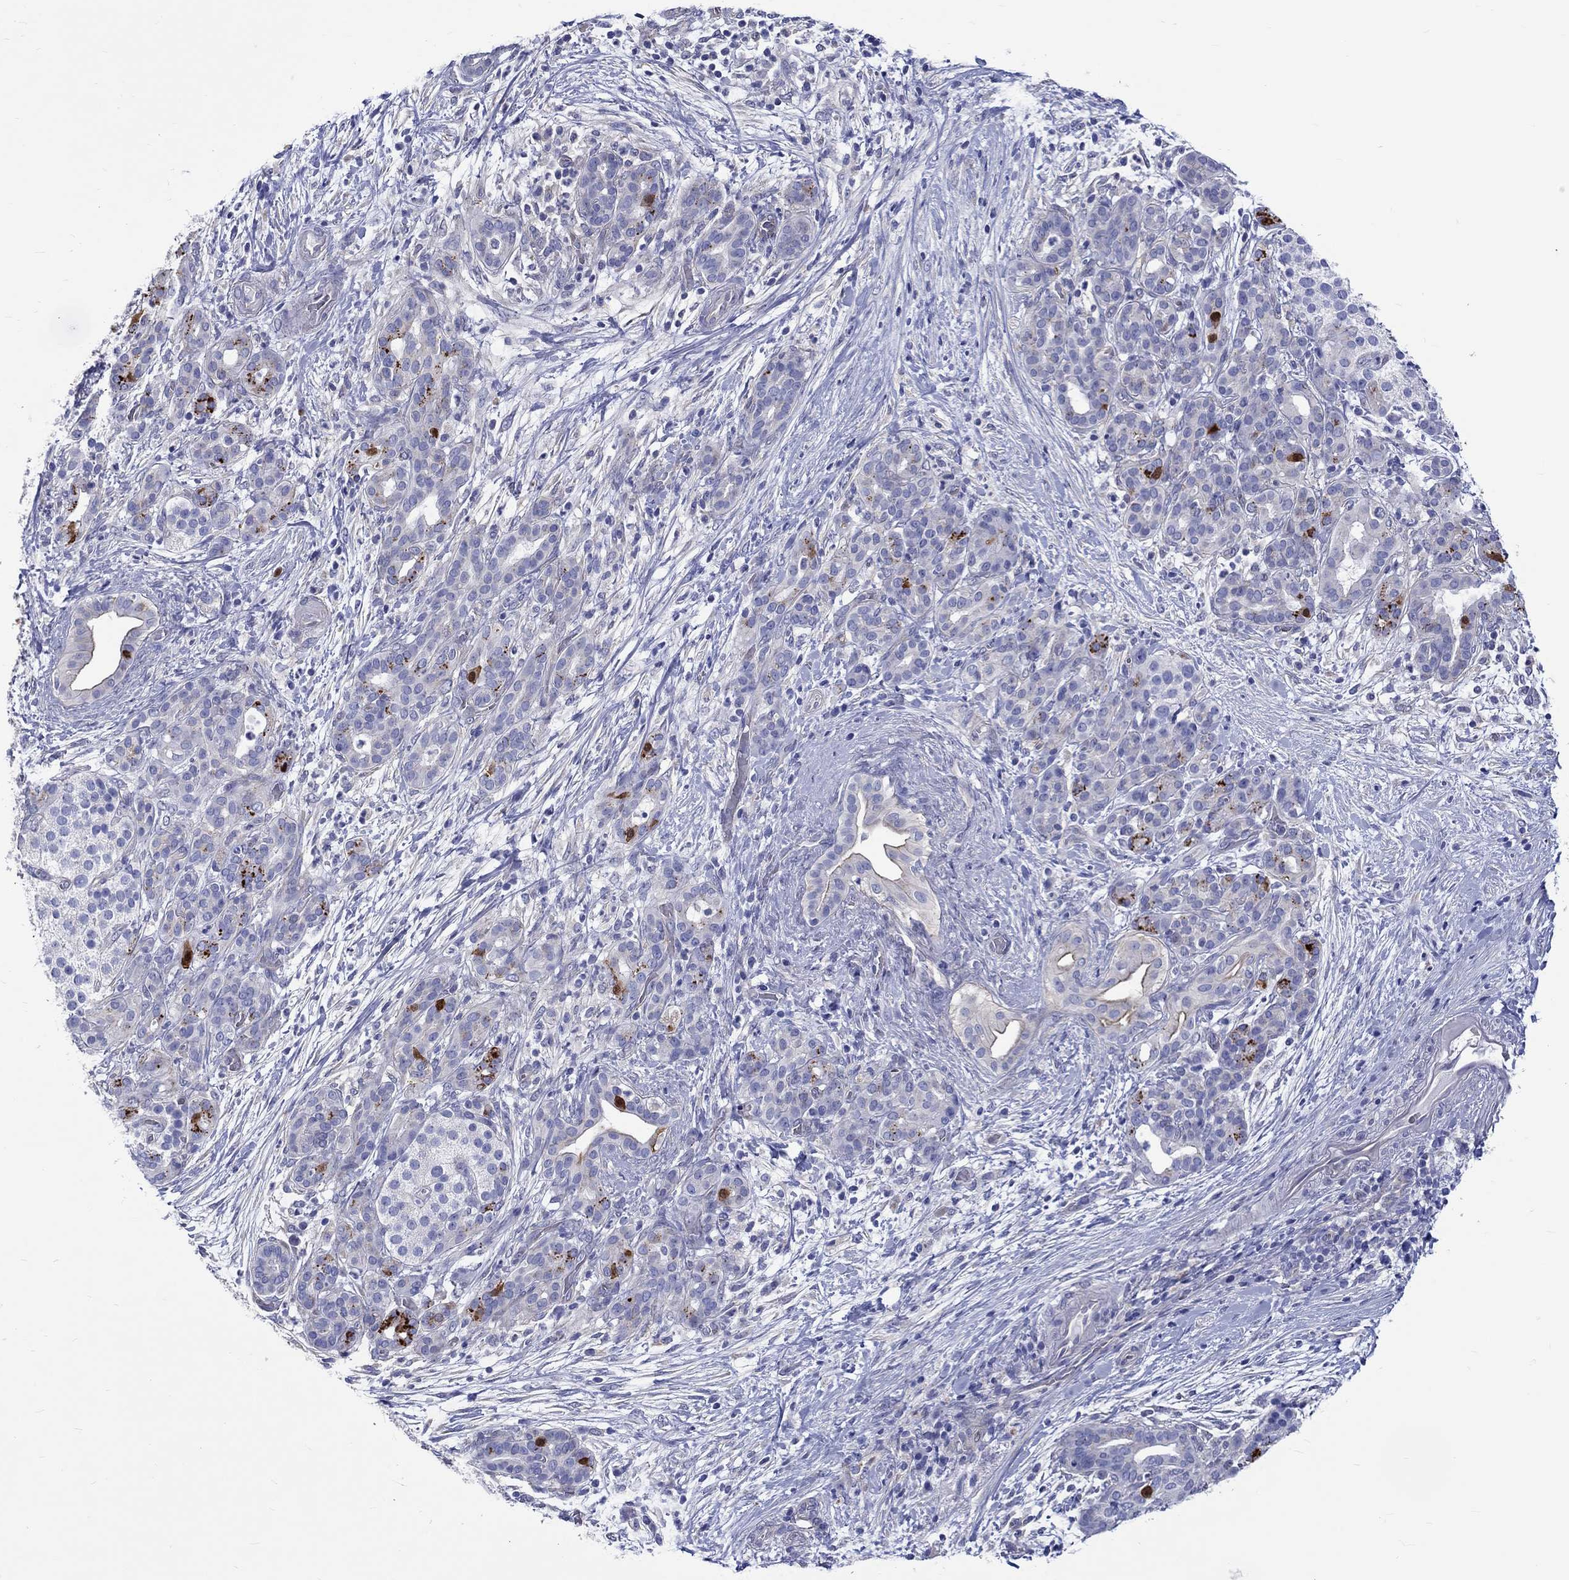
{"staining": {"intensity": "moderate", "quantity": "25%-75%", "location": "cytoplasmic/membranous"}, "tissue": "pancreatic cancer", "cell_type": "Tumor cells", "image_type": "cancer", "snomed": [{"axis": "morphology", "description": "Adenocarcinoma, NOS"}, {"axis": "topography", "description": "Pancreas"}], "caption": "A brown stain labels moderate cytoplasmic/membranous positivity of a protein in human adenocarcinoma (pancreatic) tumor cells. (Stains: DAB in brown, nuclei in blue, Microscopy: brightfield microscopy at high magnification).", "gene": "SH2D7", "patient": {"sex": "male", "age": 44}}